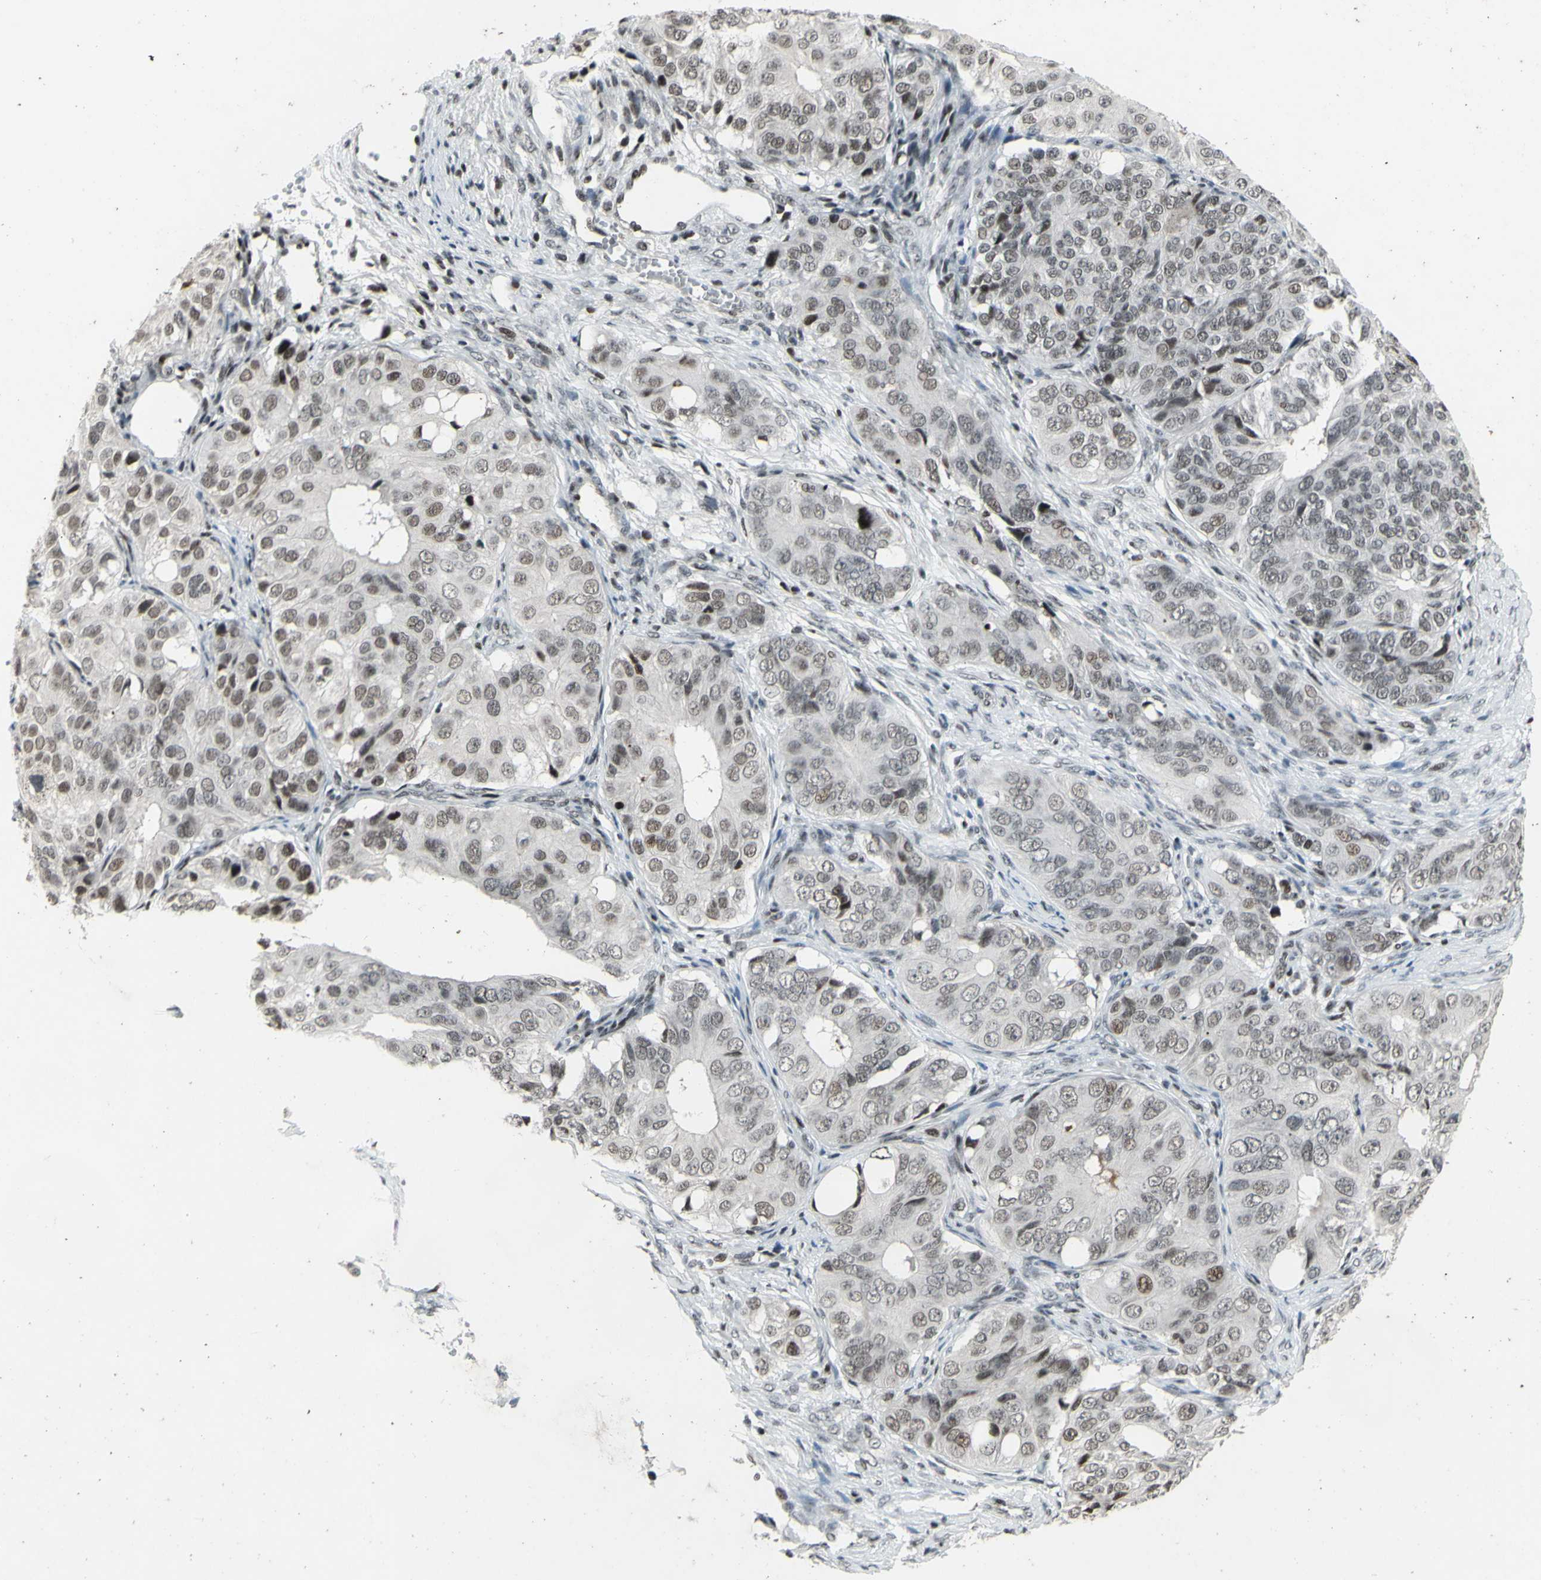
{"staining": {"intensity": "weak", "quantity": "<25%", "location": "nuclear"}, "tissue": "ovarian cancer", "cell_type": "Tumor cells", "image_type": "cancer", "snomed": [{"axis": "morphology", "description": "Carcinoma, endometroid"}, {"axis": "topography", "description": "Ovary"}], "caption": "The photomicrograph demonstrates no staining of tumor cells in endometroid carcinoma (ovarian). (DAB IHC visualized using brightfield microscopy, high magnification).", "gene": "SUPT6H", "patient": {"sex": "female", "age": 51}}